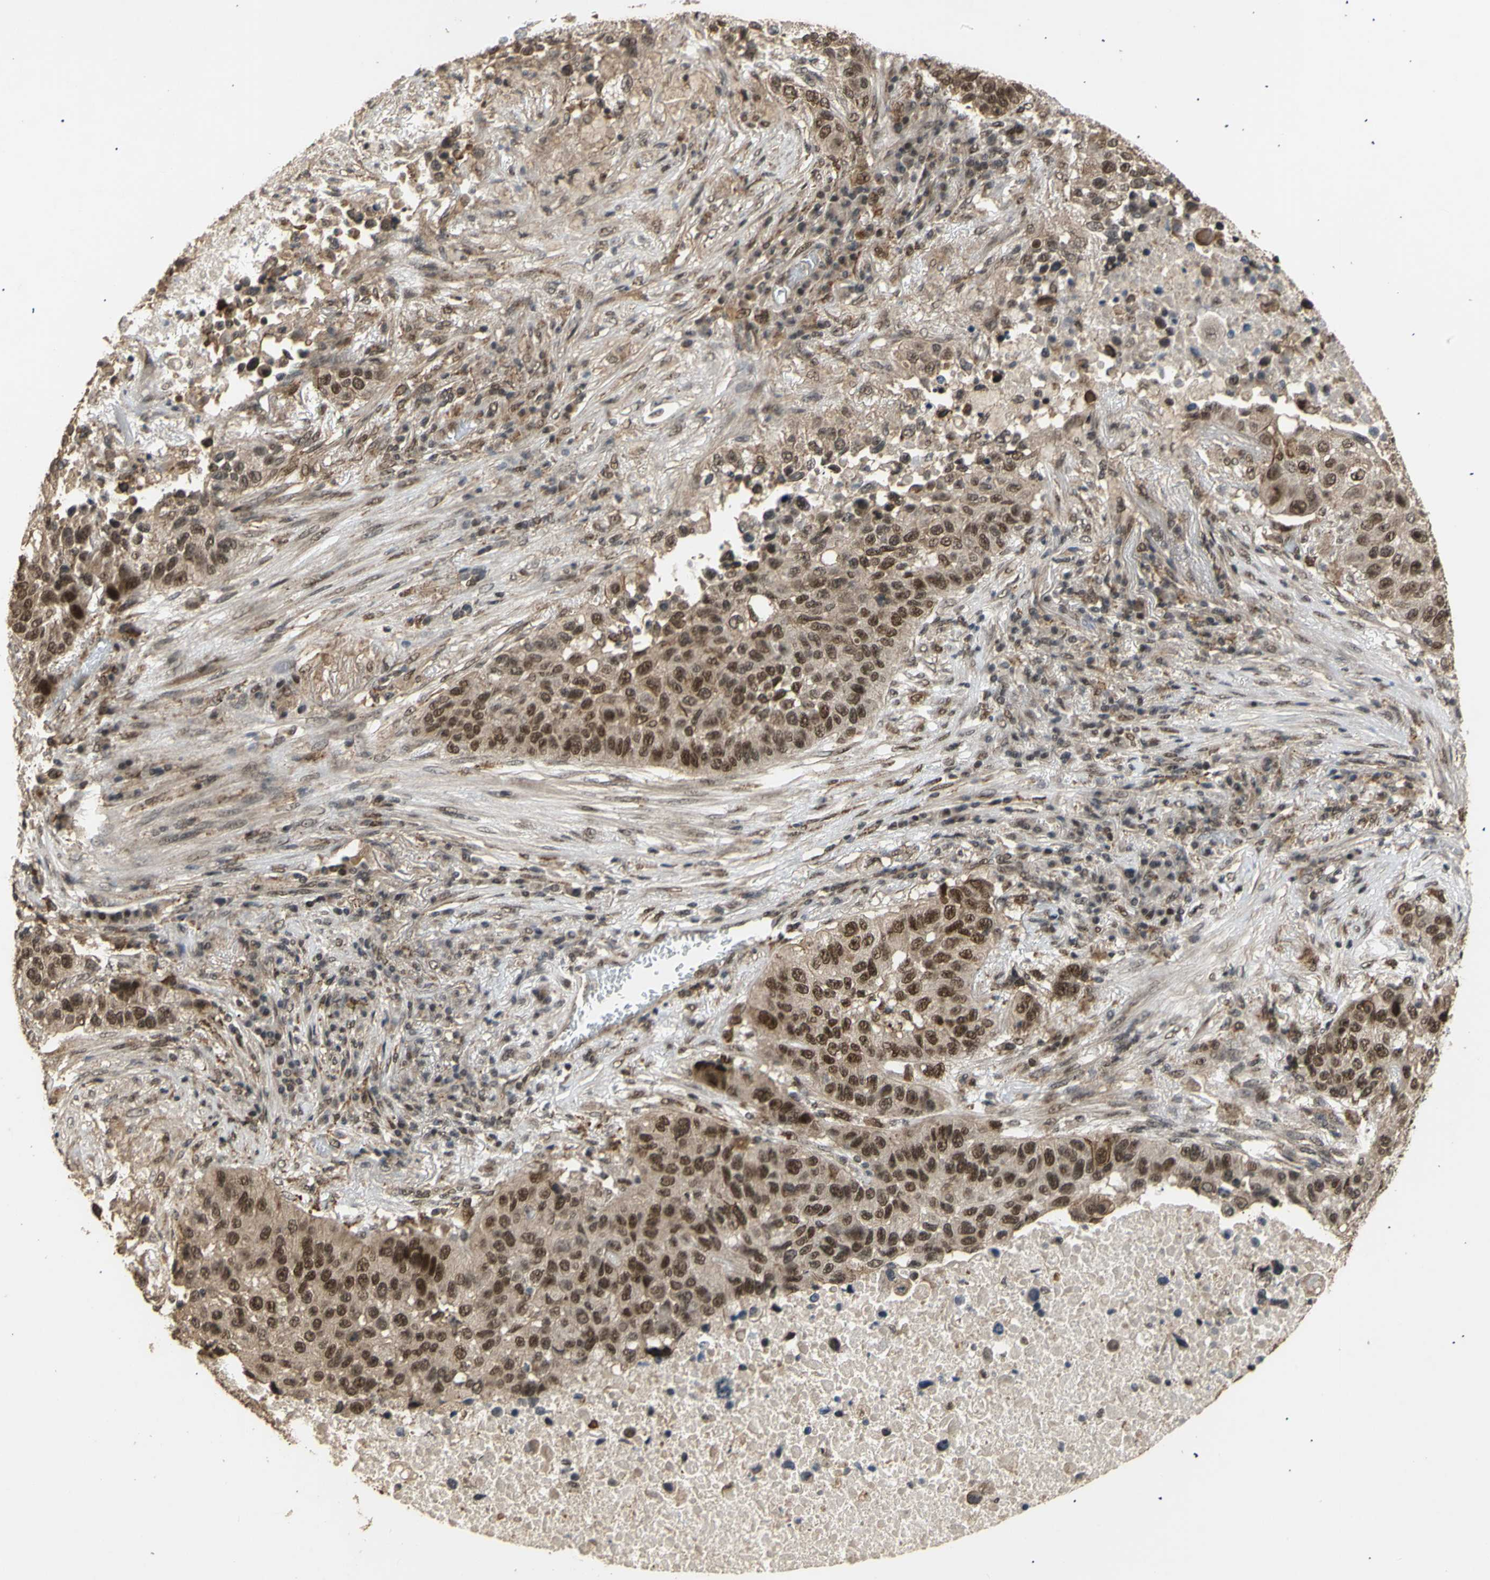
{"staining": {"intensity": "moderate", "quantity": ">75%", "location": "cytoplasmic/membranous,nuclear"}, "tissue": "lung cancer", "cell_type": "Tumor cells", "image_type": "cancer", "snomed": [{"axis": "morphology", "description": "Squamous cell carcinoma, NOS"}, {"axis": "topography", "description": "Lung"}], "caption": "The immunohistochemical stain highlights moderate cytoplasmic/membranous and nuclear expression in tumor cells of squamous cell carcinoma (lung) tissue.", "gene": "GTF2E2", "patient": {"sex": "male", "age": 57}}